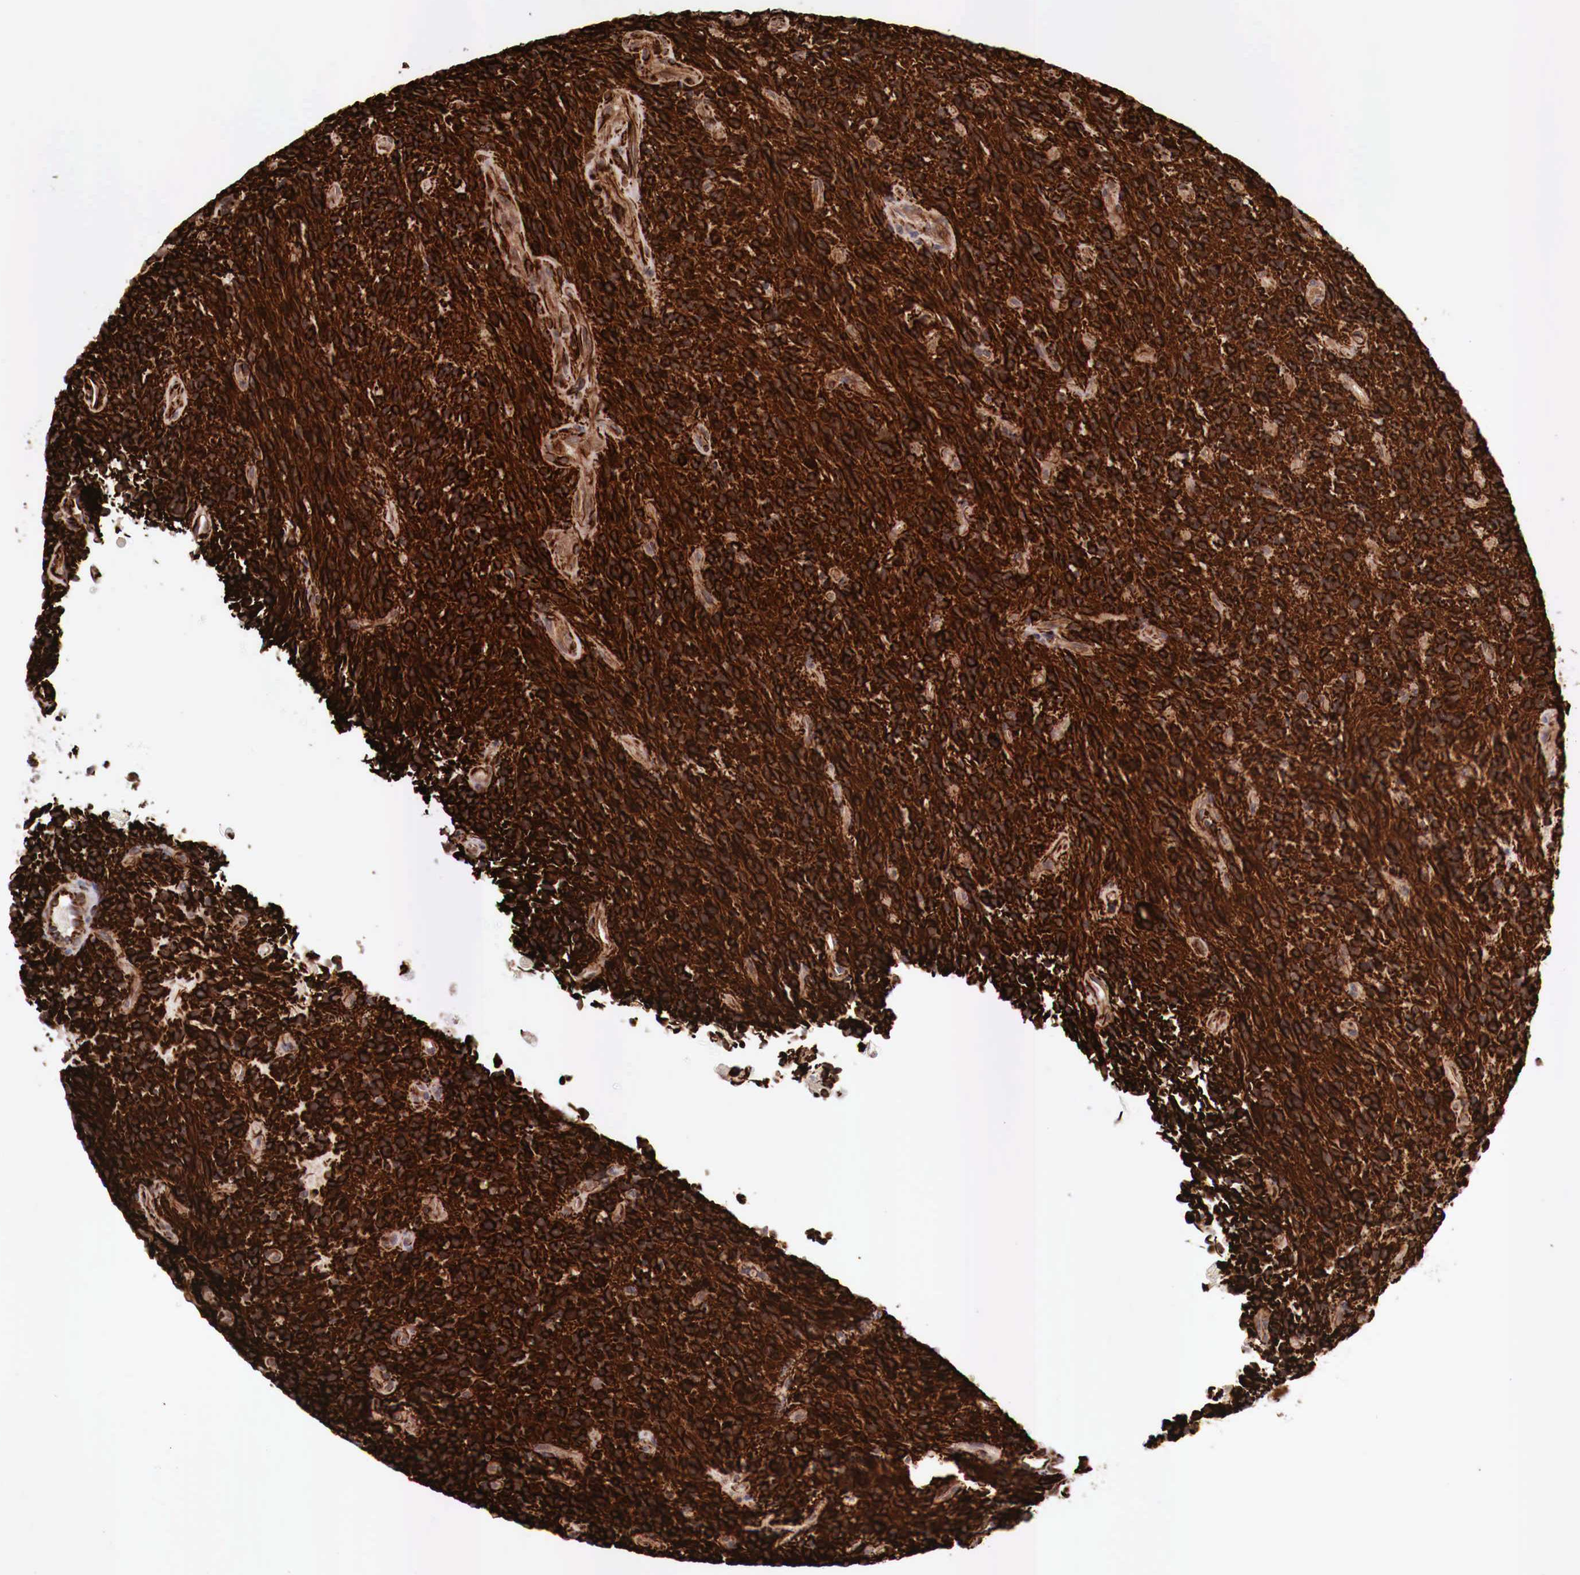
{"staining": {"intensity": "strong", "quantity": ">75%", "location": "cytoplasmic/membranous"}, "tissue": "glioma", "cell_type": "Tumor cells", "image_type": "cancer", "snomed": [{"axis": "morphology", "description": "Glioma, malignant, High grade"}, {"axis": "topography", "description": "Brain"}], "caption": "Glioma stained for a protein (brown) demonstrates strong cytoplasmic/membranous positive positivity in approximately >75% of tumor cells.", "gene": "WT1", "patient": {"sex": "female", "age": 13}}